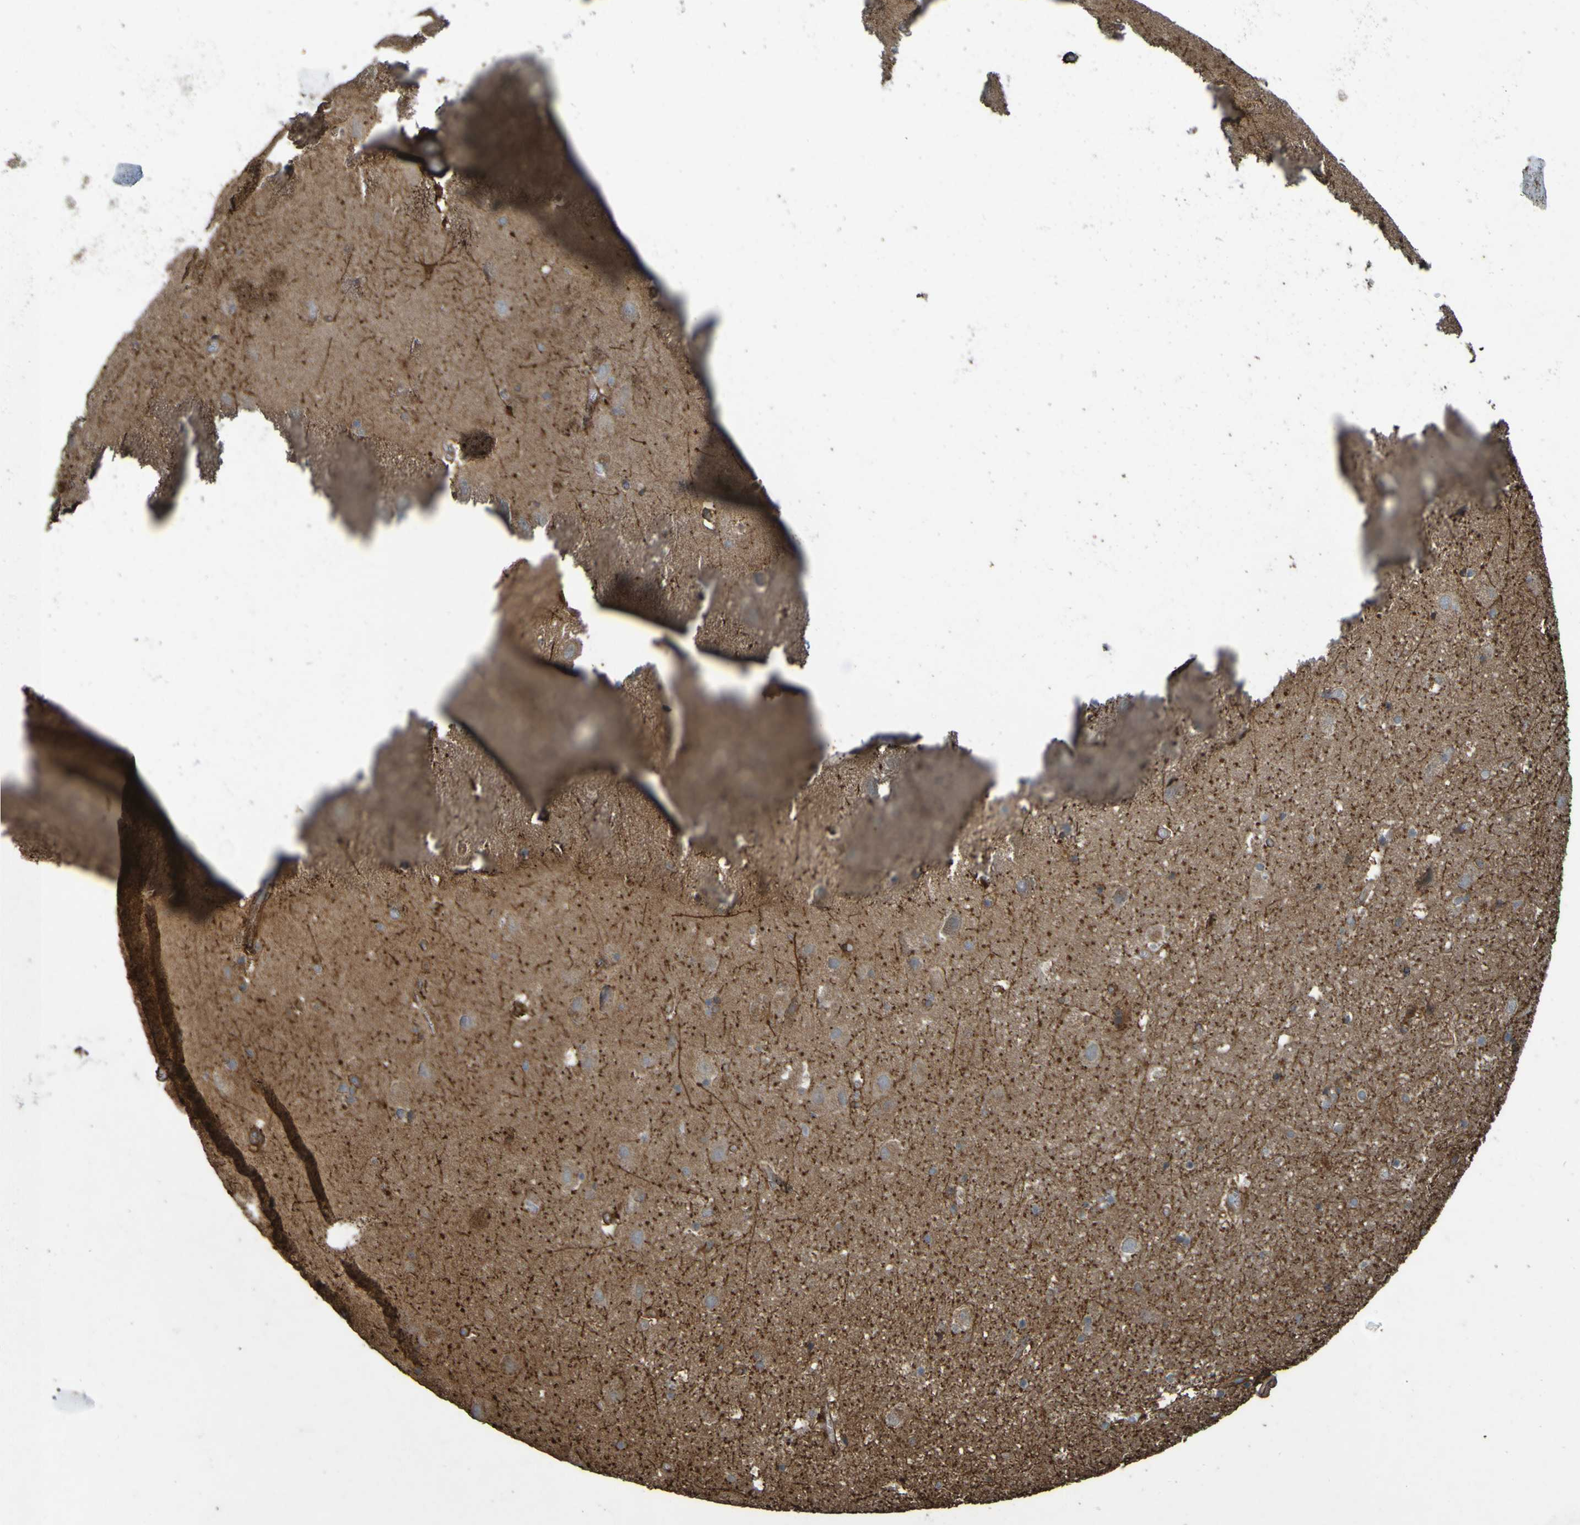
{"staining": {"intensity": "negative", "quantity": "none", "location": "none"}, "tissue": "hippocampus", "cell_type": "Glial cells", "image_type": "normal", "snomed": [{"axis": "morphology", "description": "Normal tissue, NOS"}, {"axis": "topography", "description": "Hippocampus"}], "caption": "This histopathology image is of normal hippocampus stained with immunohistochemistry to label a protein in brown with the nuclei are counter-stained blue. There is no expression in glial cells.", "gene": "GUCY1A1", "patient": {"sex": "male", "age": 45}}